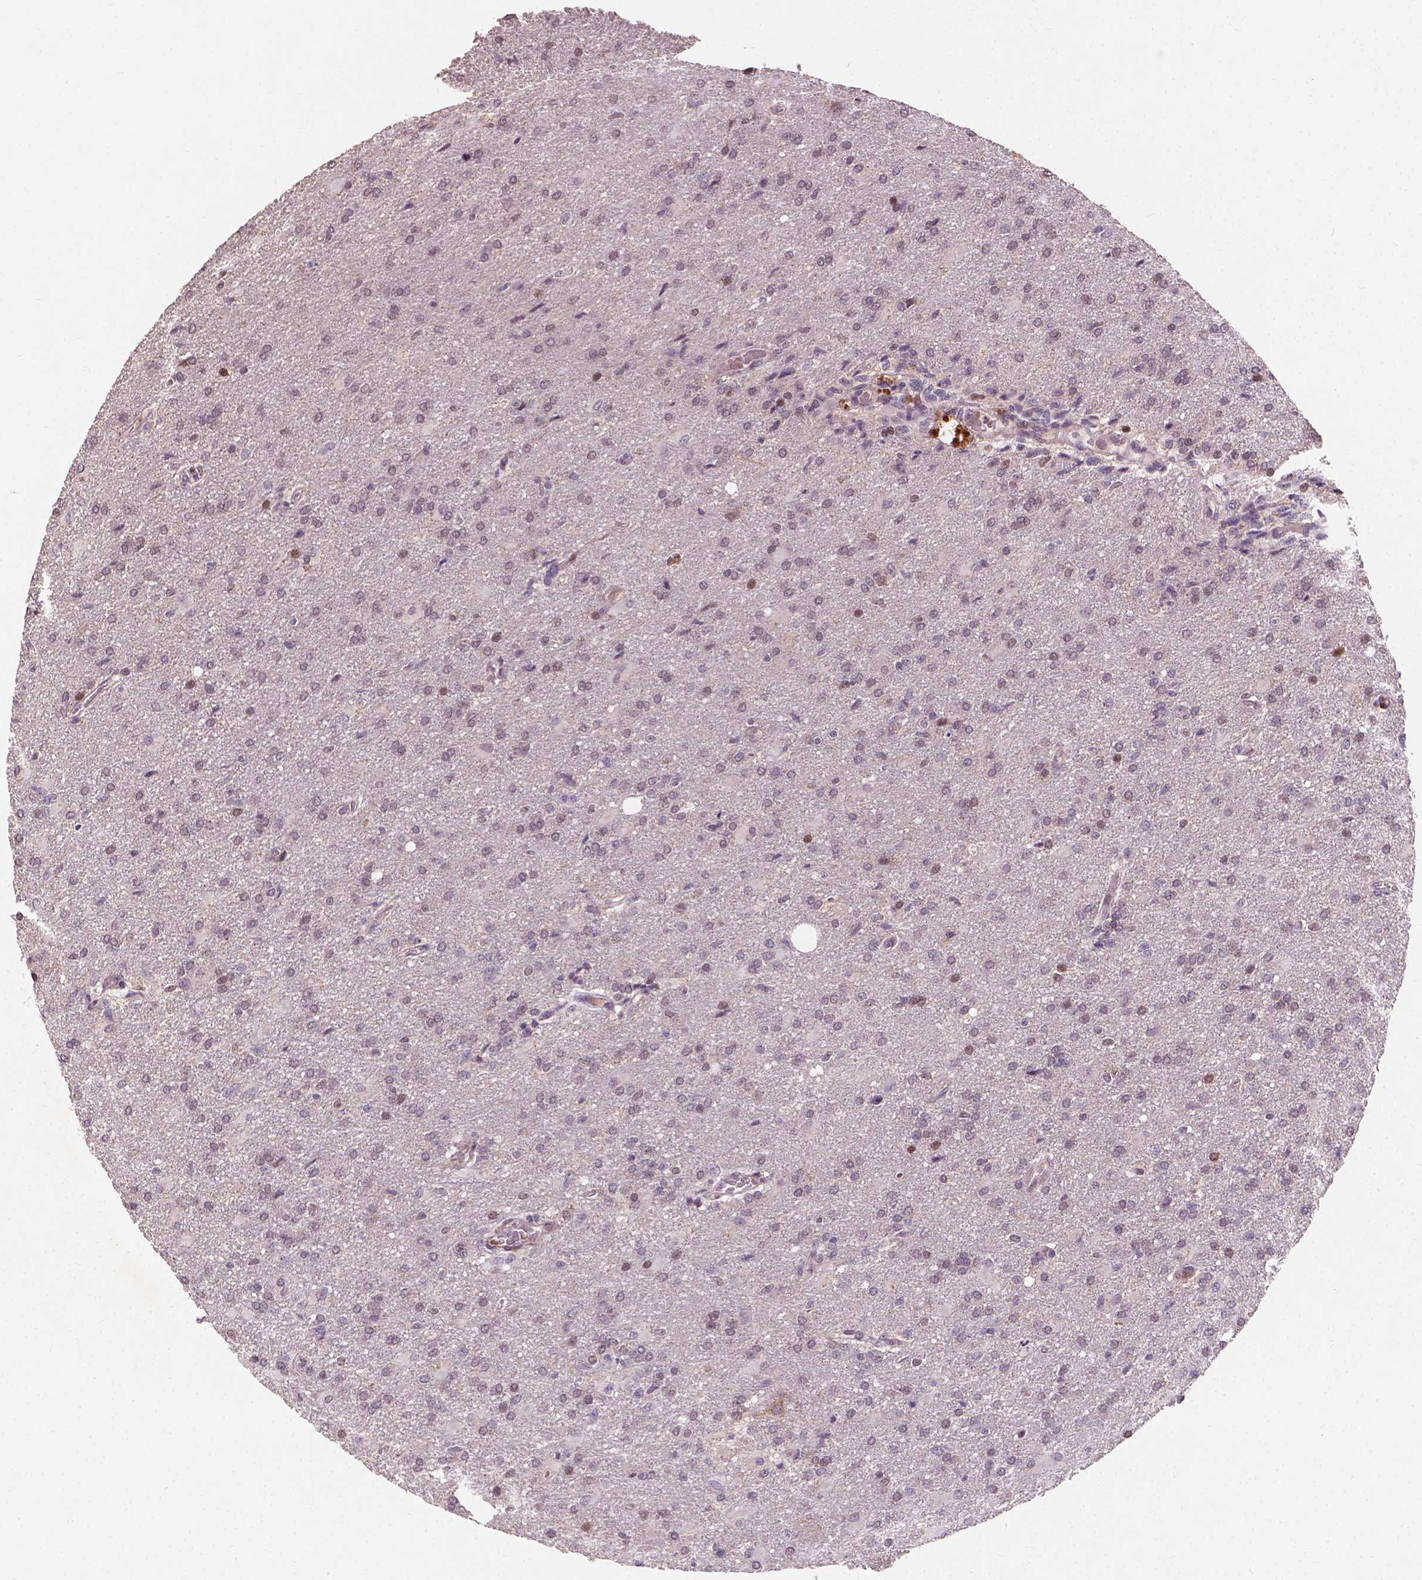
{"staining": {"intensity": "weak", "quantity": "25%-75%", "location": "nuclear"}, "tissue": "glioma", "cell_type": "Tumor cells", "image_type": "cancer", "snomed": [{"axis": "morphology", "description": "Glioma, malignant, High grade"}, {"axis": "topography", "description": "Brain"}], "caption": "Malignant high-grade glioma stained with a protein marker reveals weak staining in tumor cells.", "gene": "DUSP16", "patient": {"sex": "male", "age": 68}}